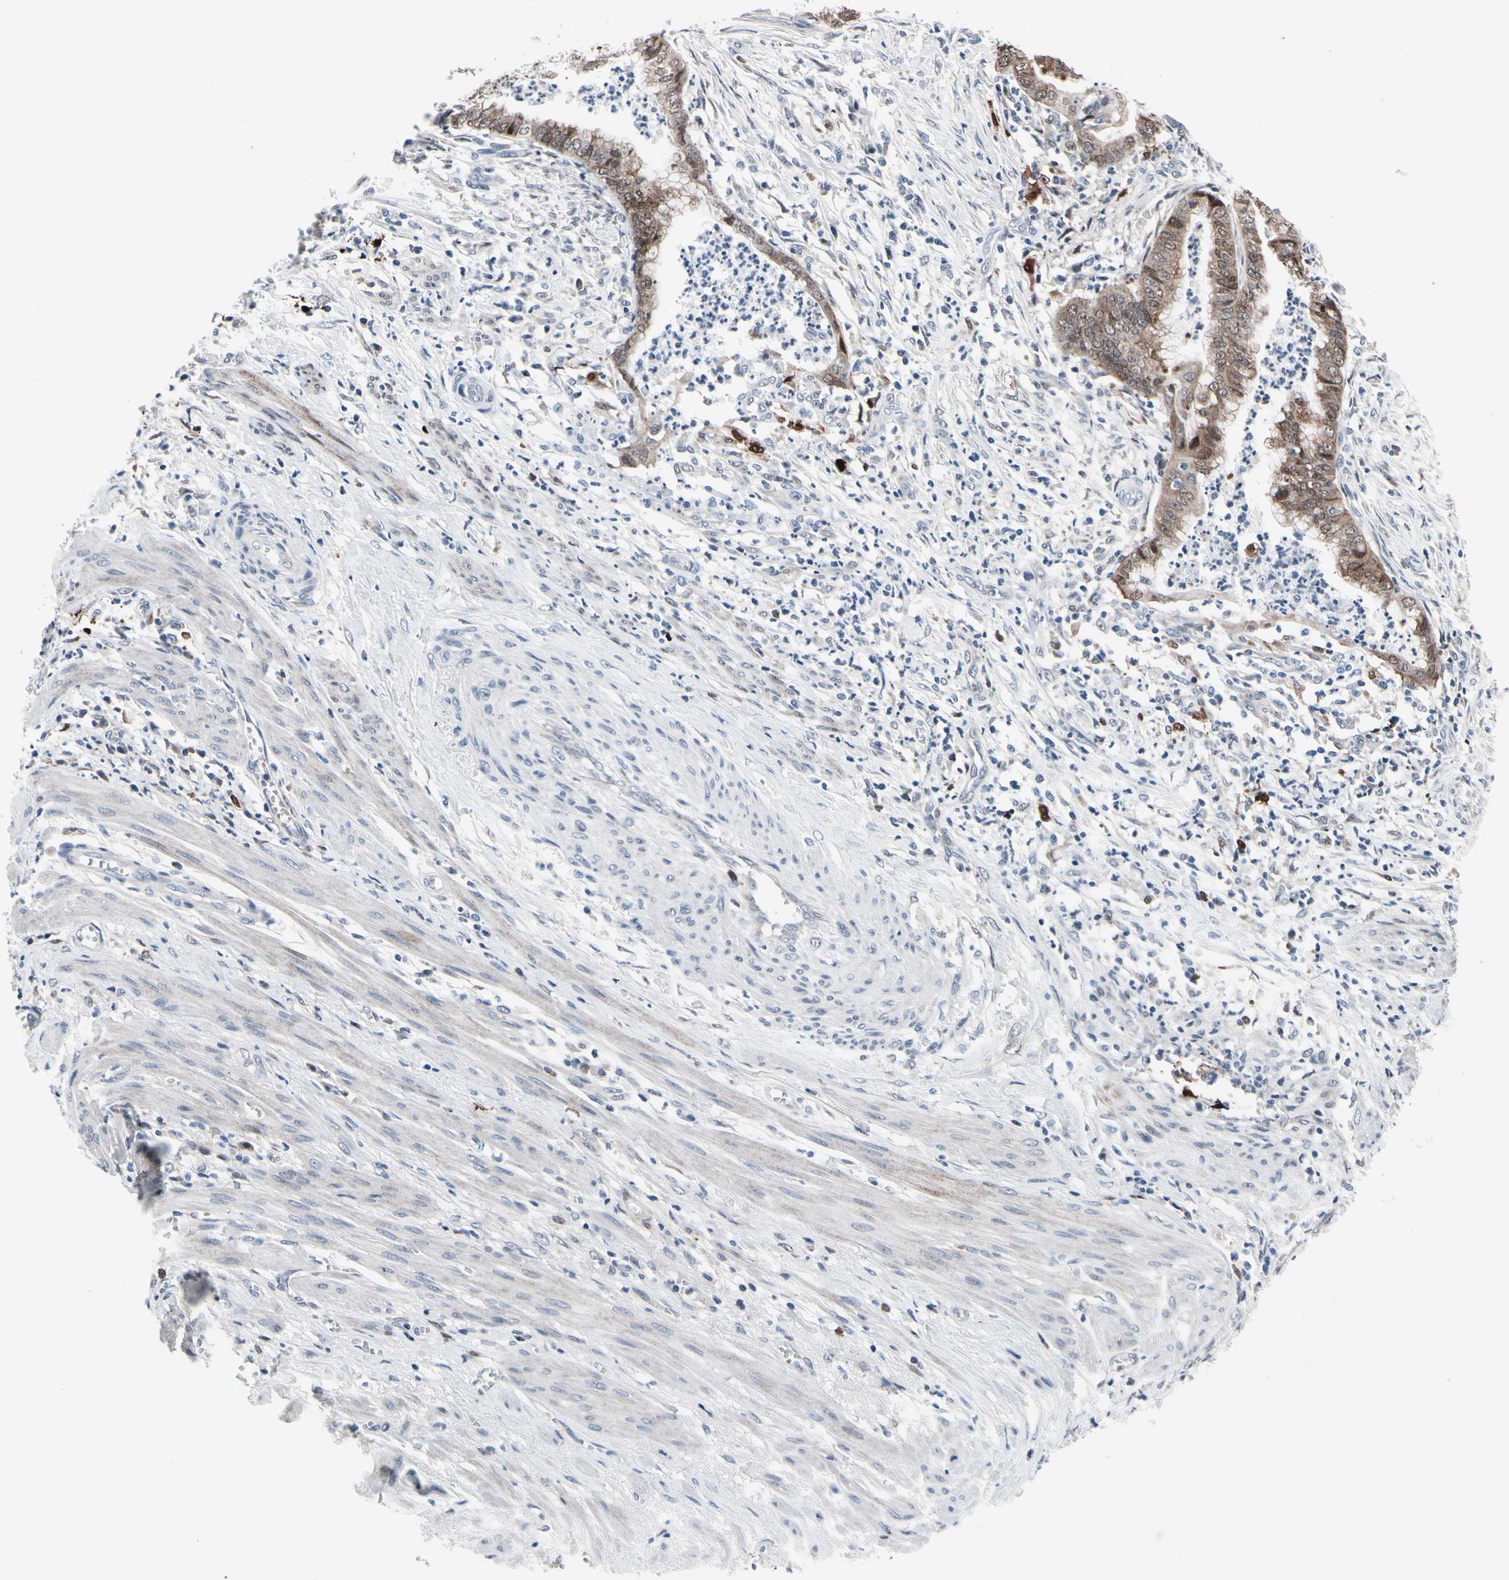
{"staining": {"intensity": "moderate", "quantity": ">75%", "location": "cytoplasmic/membranous,nuclear"}, "tissue": "endometrial cancer", "cell_type": "Tumor cells", "image_type": "cancer", "snomed": [{"axis": "morphology", "description": "Necrosis, NOS"}, {"axis": "morphology", "description": "Adenocarcinoma, NOS"}, {"axis": "topography", "description": "Endometrium"}], "caption": "Immunohistochemistry (IHC) micrograph of neoplastic tissue: endometrial cancer (adenocarcinoma) stained using immunohistochemistry (IHC) displays medium levels of moderate protein expression localized specifically in the cytoplasmic/membranous and nuclear of tumor cells, appearing as a cytoplasmic/membranous and nuclear brown color.", "gene": "TXN", "patient": {"sex": "female", "age": 79}}